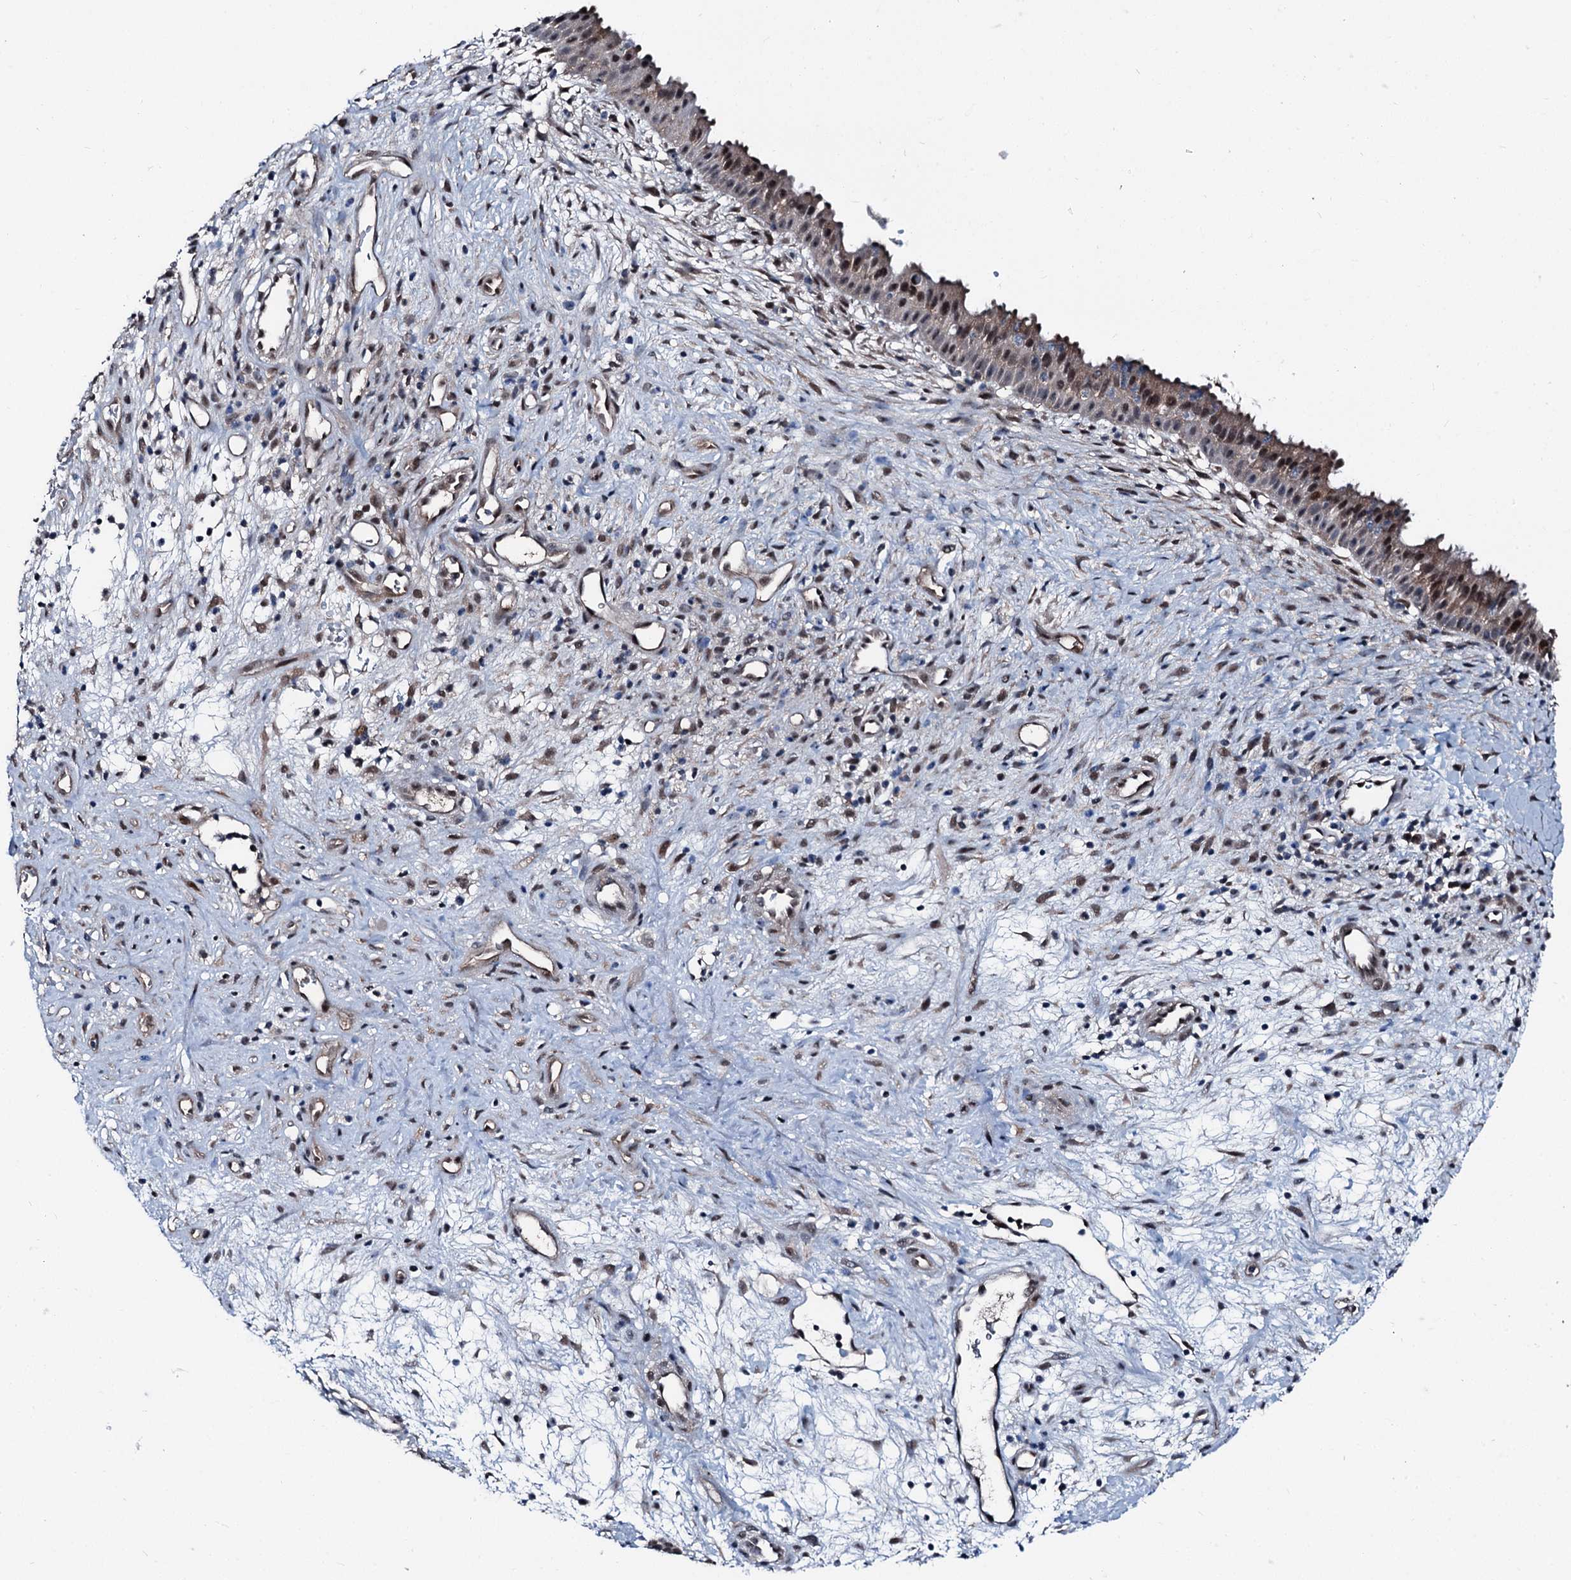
{"staining": {"intensity": "moderate", "quantity": ">75%", "location": "cytoplasmic/membranous,nuclear"}, "tissue": "nasopharynx", "cell_type": "Respiratory epithelial cells", "image_type": "normal", "snomed": [{"axis": "morphology", "description": "Normal tissue, NOS"}, {"axis": "topography", "description": "Nasopharynx"}], "caption": "The image exhibits immunohistochemical staining of unremarkable nasopharynx. There is moderate cytoplasmic/membranous,nuclear staining is identified in approximately >75% of respiratory epithelial cells.", "gene": "PSMD13", "patient": {"sex": "male", "age": 22}}